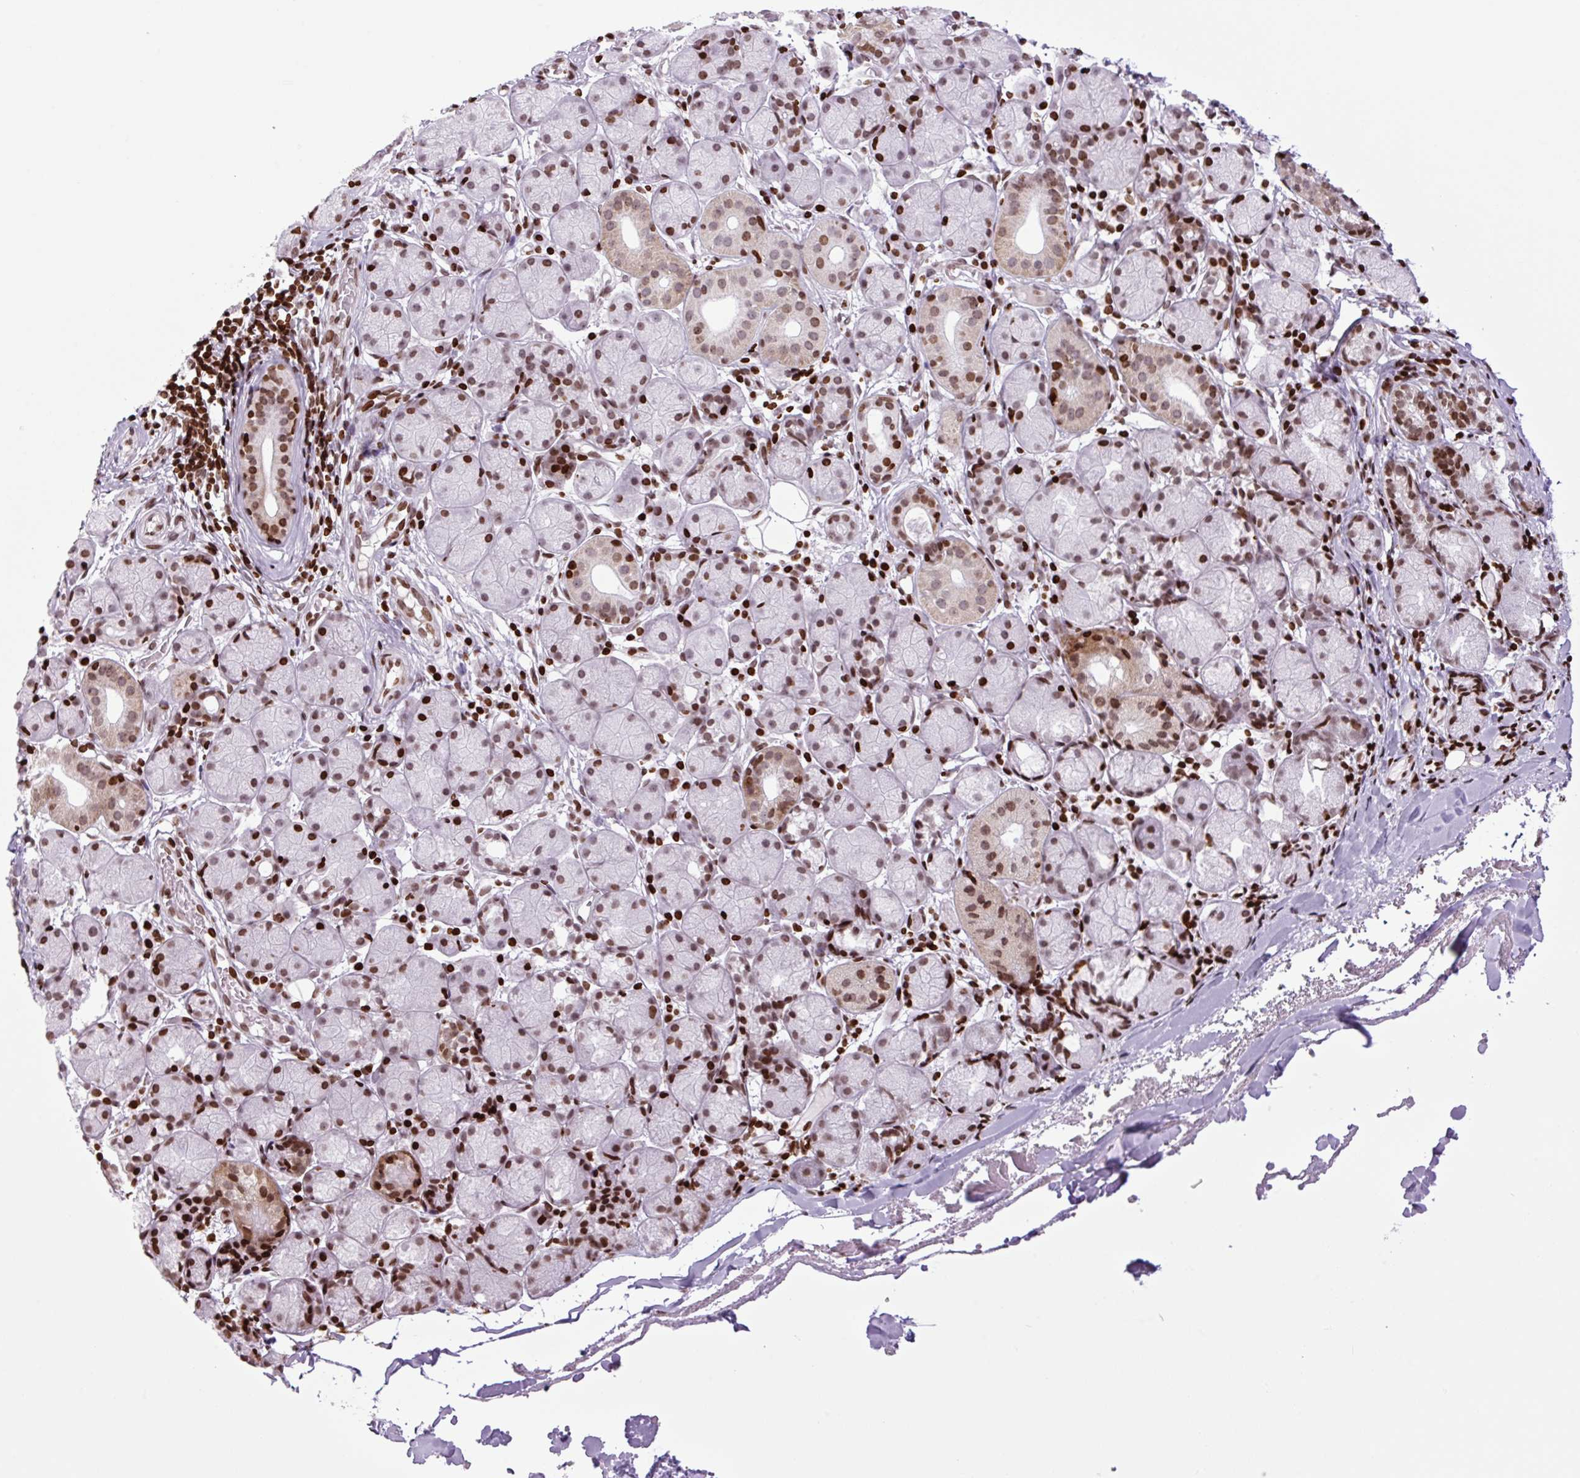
{"staining": {"intensity": "strong", "quantity": "25%-75%", "location": "nuclear"}, "tissue": "salivary gland", "cell_type": "Glandular cells", "image_type": "normal", "snomed": [{"axis": "morphology", "description": "Normal tissue, NOS"}, {"axis": "topography", "description": "Salivary gland"}], "caption": "Salivary gland was stained to show a protein in brown. There is high levels of strong nuclear staining in approximately 25%-75% of glandular cells. (brown staining indicates protein expression, while blue staining denotes nuclei).", "gene": "H1", "patient": {"sex": "female", "age": 24}}